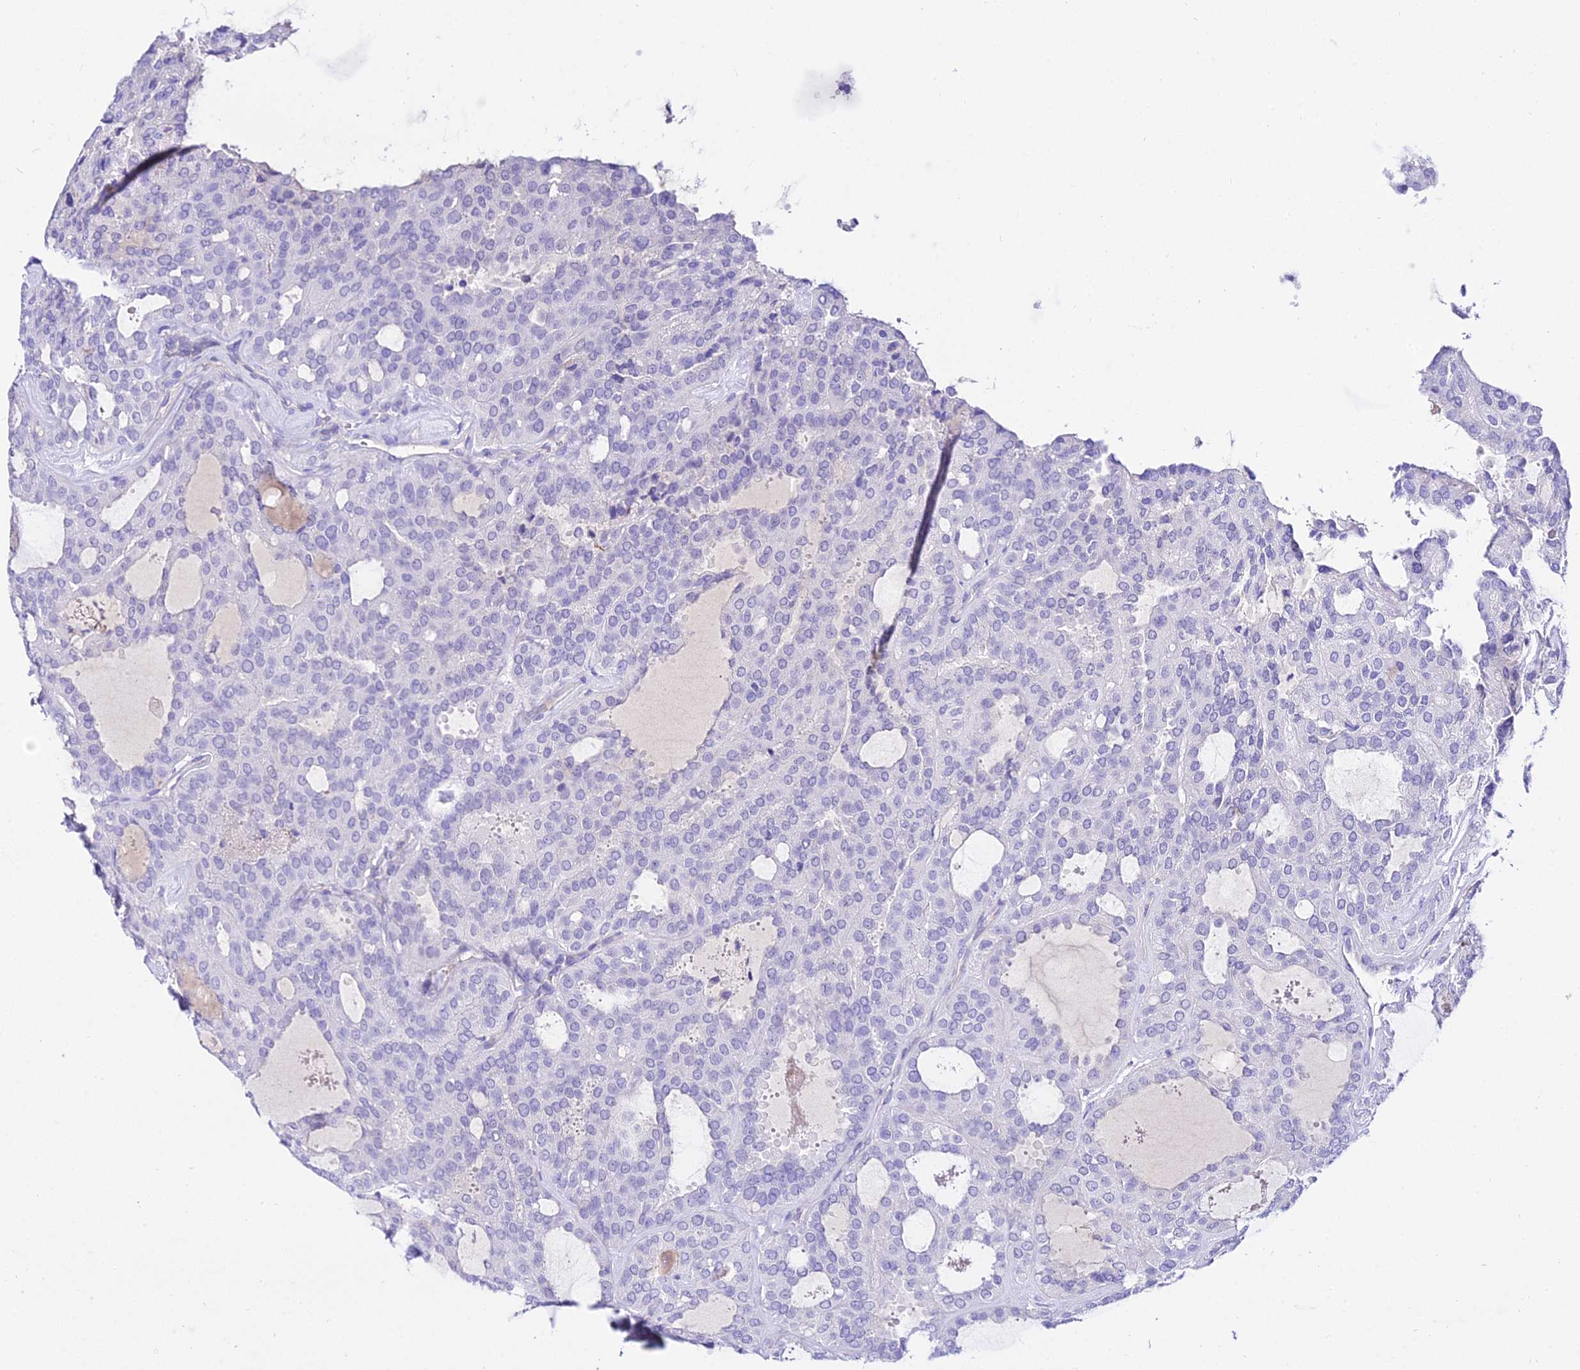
{"staining": {"intensity": "negative", "quantity": "none", "location": "none"}, "tissue": "thyroid cancer", "cell_type": "Tumor cells", "image_type": "cancer", "snomed": [{"axis": "morphology", "description": "Follicular adenoma carcinoma, NOS"}, {"axis": "topography", "description": "Thyroid gland"}], "caption": "Protein analysis of thyroid cancer reveals no significant expression in tumor cells. (DAB (3,3'-diaminobenzidine) immunohistochemistry (IHC) visualized using brightfield microscopy, high magnification).", "gene": "DEFB106A", "patient": {"sex": "male", "age": 75}}